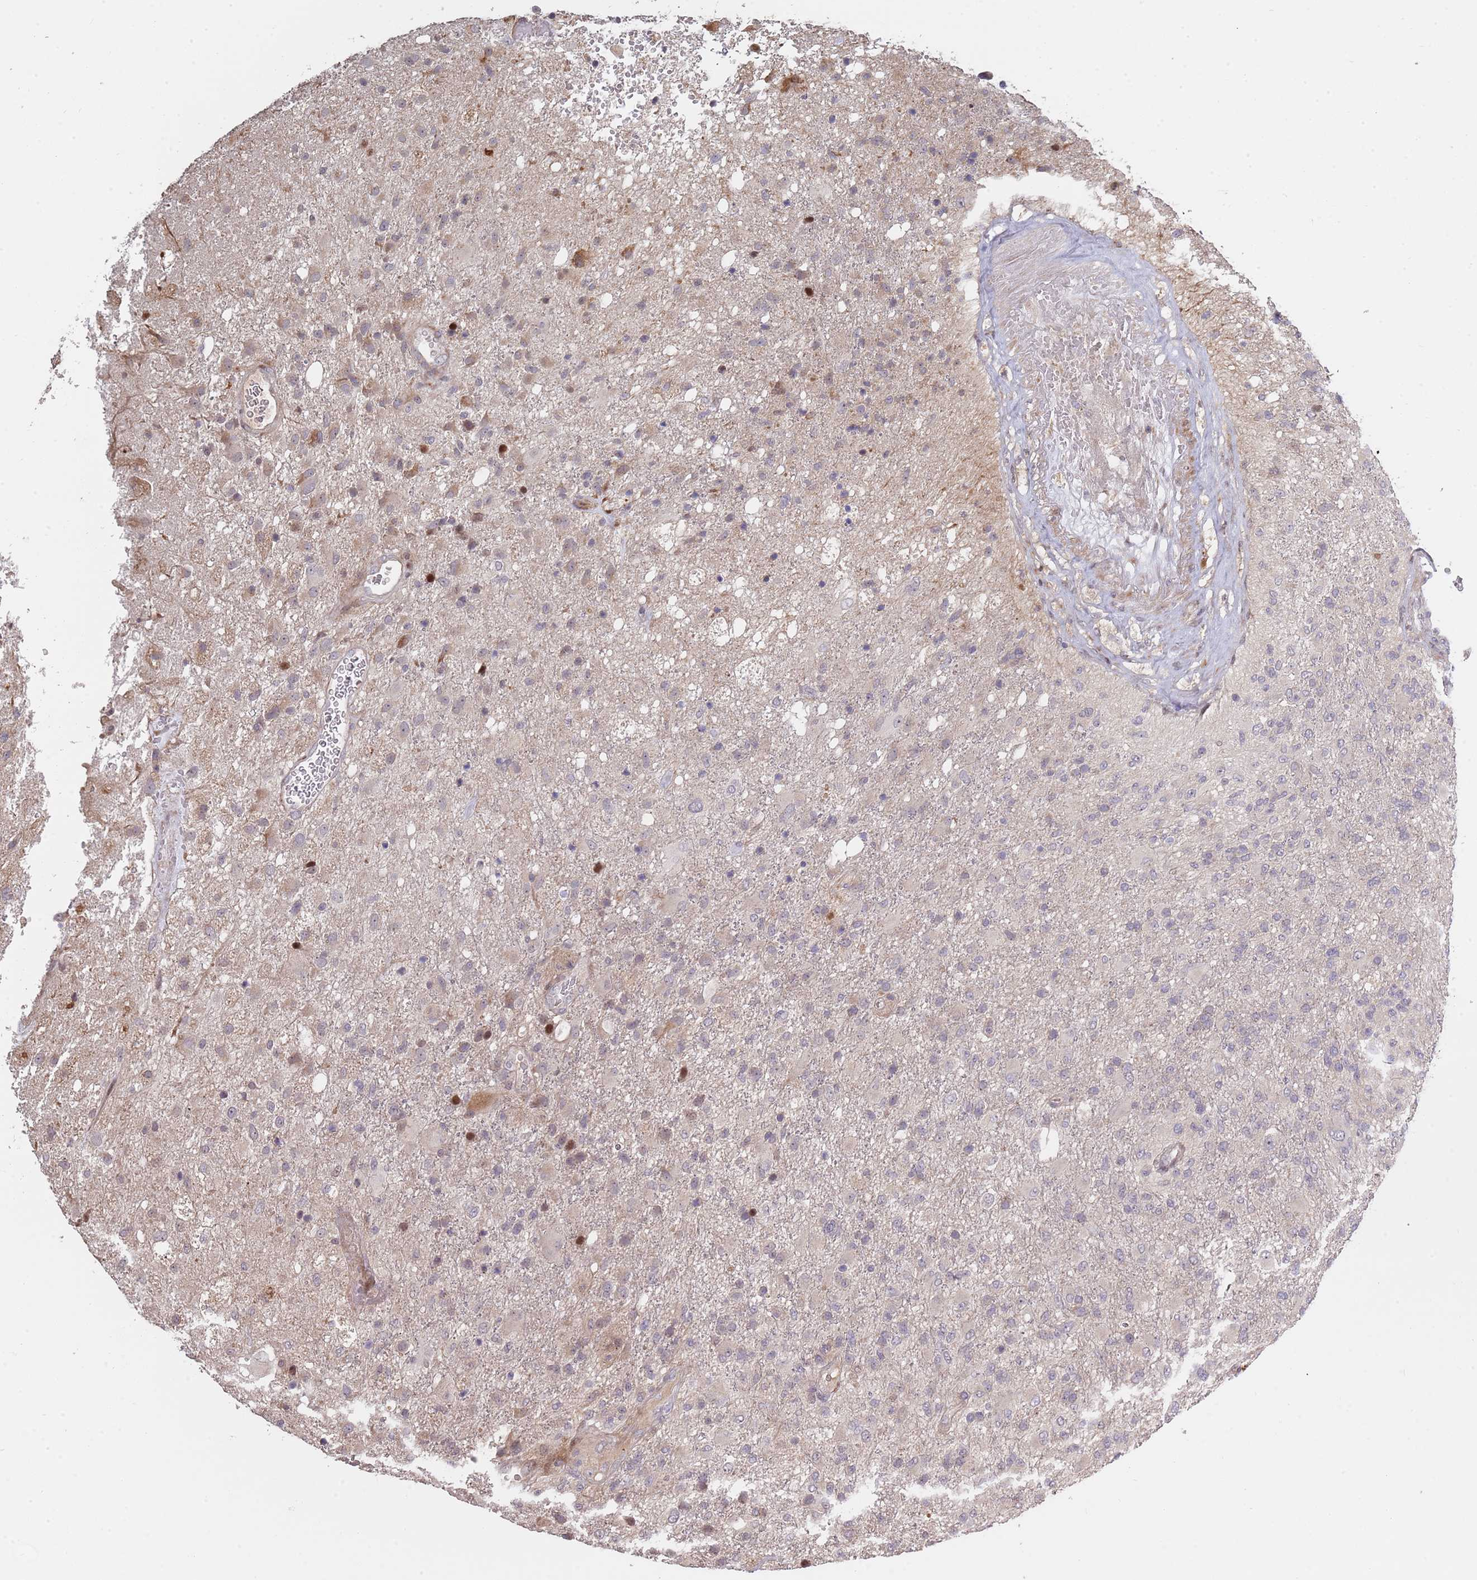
{"staining": {"intensity": "moderate", "quantity": "<25%", "location": "nuclear"}, "tissue": "glioma", "cell_type": "Tumor cells", "image_type": "cancer", "snomed": [{"axis": "morphology", "description": "Glioma, malignant, High grade"}, {"axis": "topography", "description": "Brain"}], "caption": "This photomicrograph demonstrates immunohistochemistry (IHC) staining of glioma, with low moderate nuclear staining in approximately <25% of tumor cells.", "gene": "SYNDIG1L", "patient": {"sex": "female", "age": 74}}